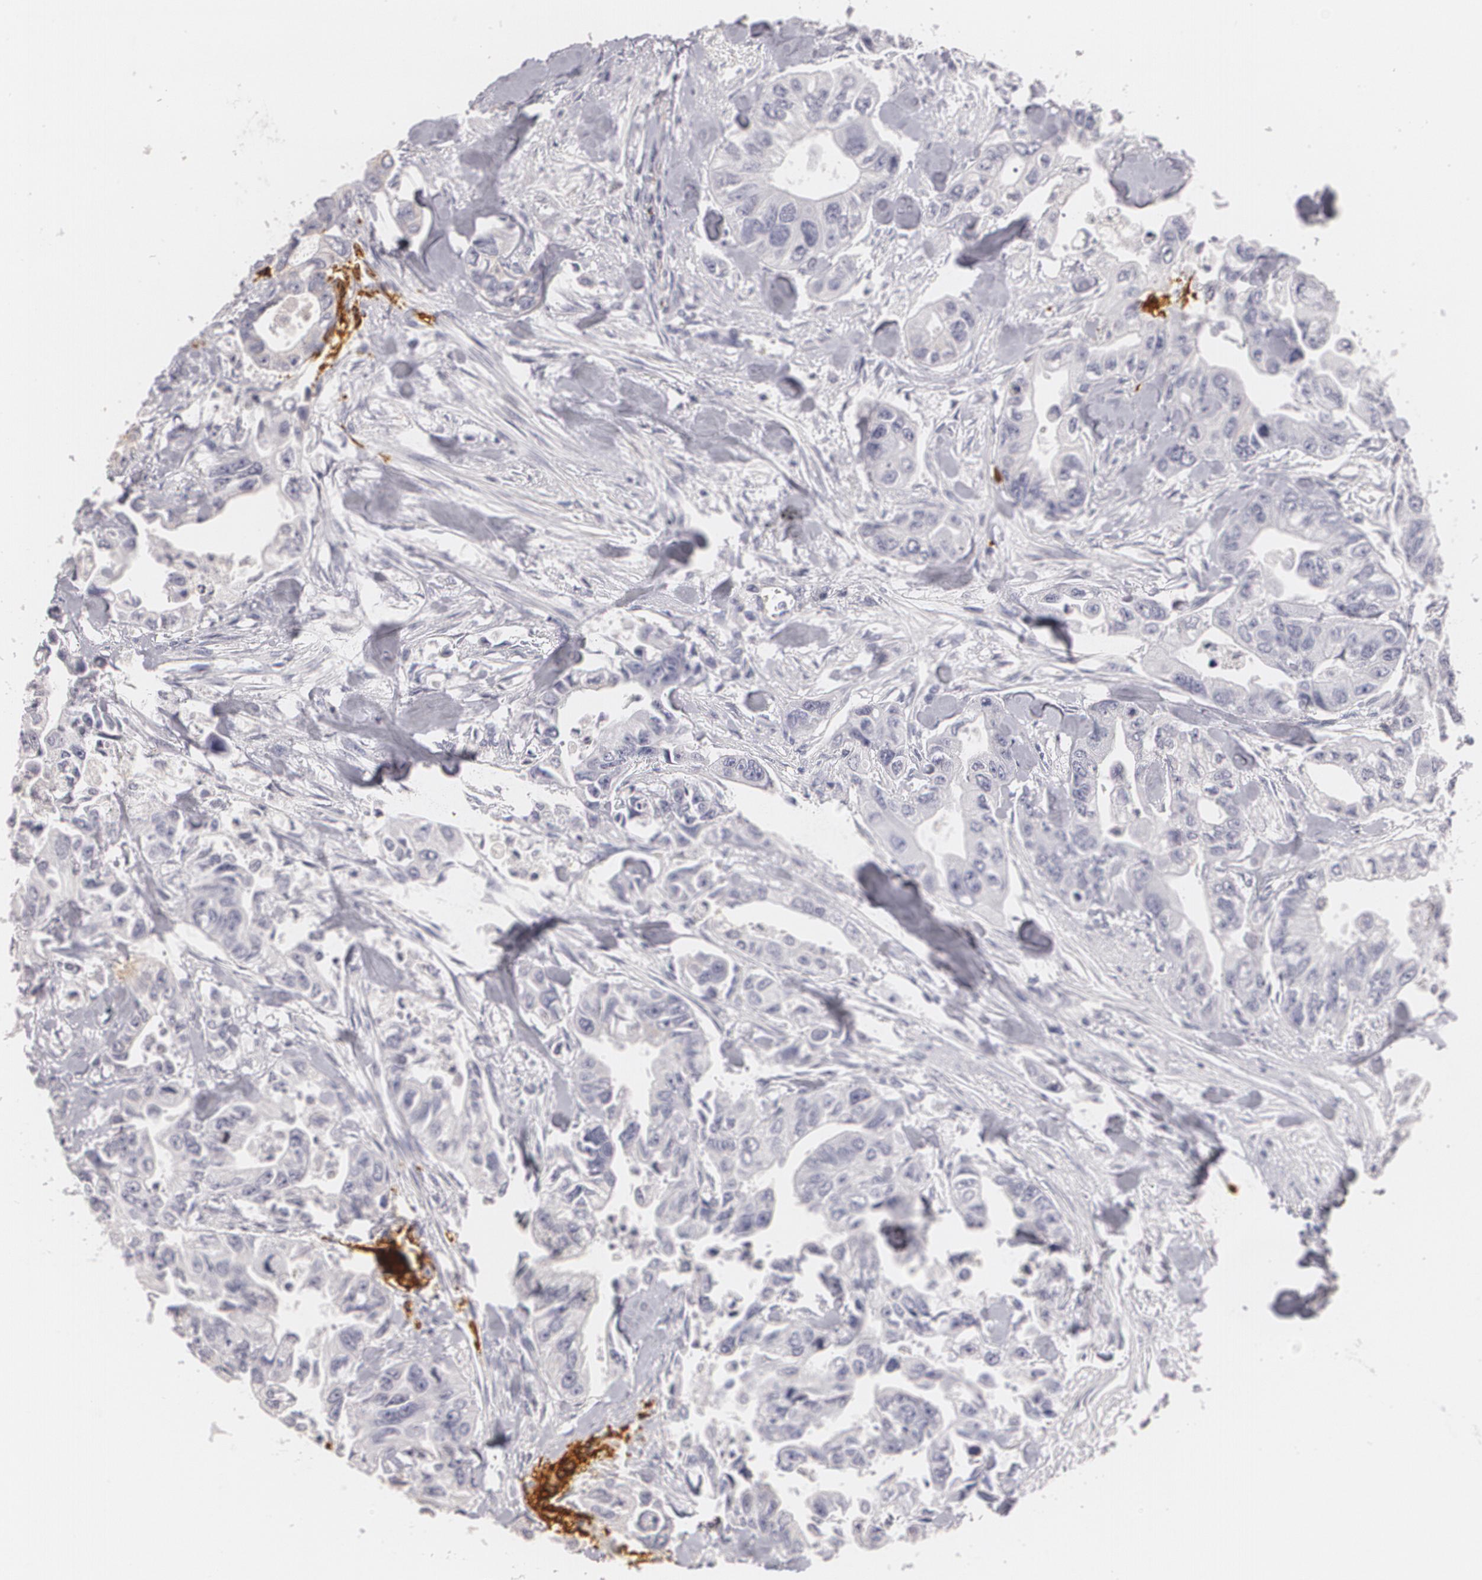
{"staining": {"intensity": "negative", "quantity": "none", "location": "none"}, "tissue": "colorectal cancer", "cell_type": "Tumor cells", "image_type": "cancer", "snomed": [{"axis": "morphology", "description": "Adenocarcinoma, NOS"}, {"axis": "topography", "description": "Colon"}], "caption": "Tumor cells show no significant protein staining in adenocarcinoma (colorectal).", "gene": "NGFR", "patient": {"sex": "female", "age": 11}}